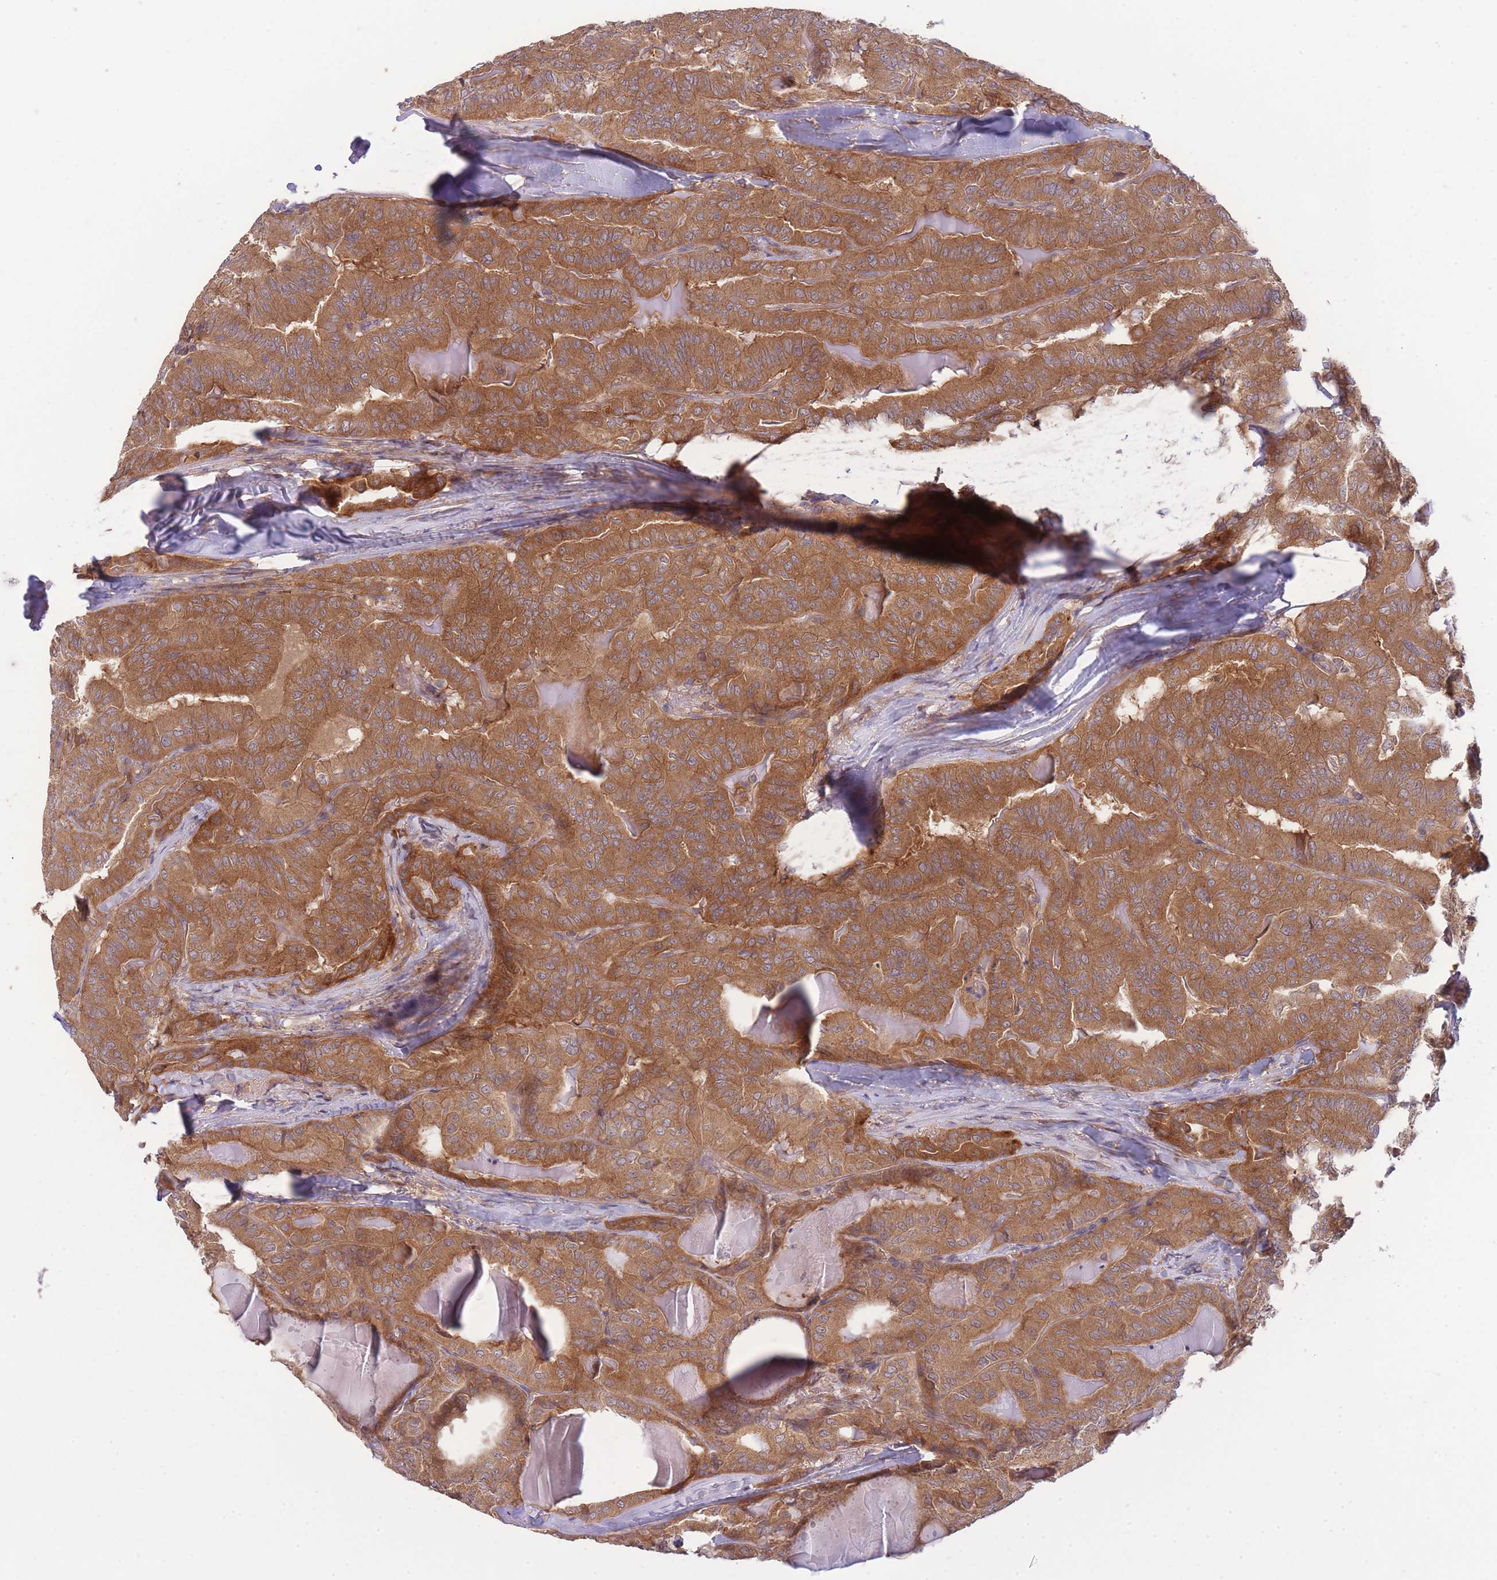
{"staining": {"intensity": "moderate", "quantity": ">75%", "location": "cytoplasmic/membranous"}, "tissue": "thyroid cancer", "cell_type": "Tumor cells", "image_type": "cancer", "snomed": [{"axis": "morphology", "description": "Papillary adenocarcinoma, NOS"}, {"axis": "topography", "description": "Thyroid gland"}], "caption": "A micrograph of thyroid papillary adenocarcinoma stained for a protein shows moderate cytoplasmic/membranous brown staining in tumor cells.", "gene": "PFDN6", "patient": {"sex": "female", "age": 68}}